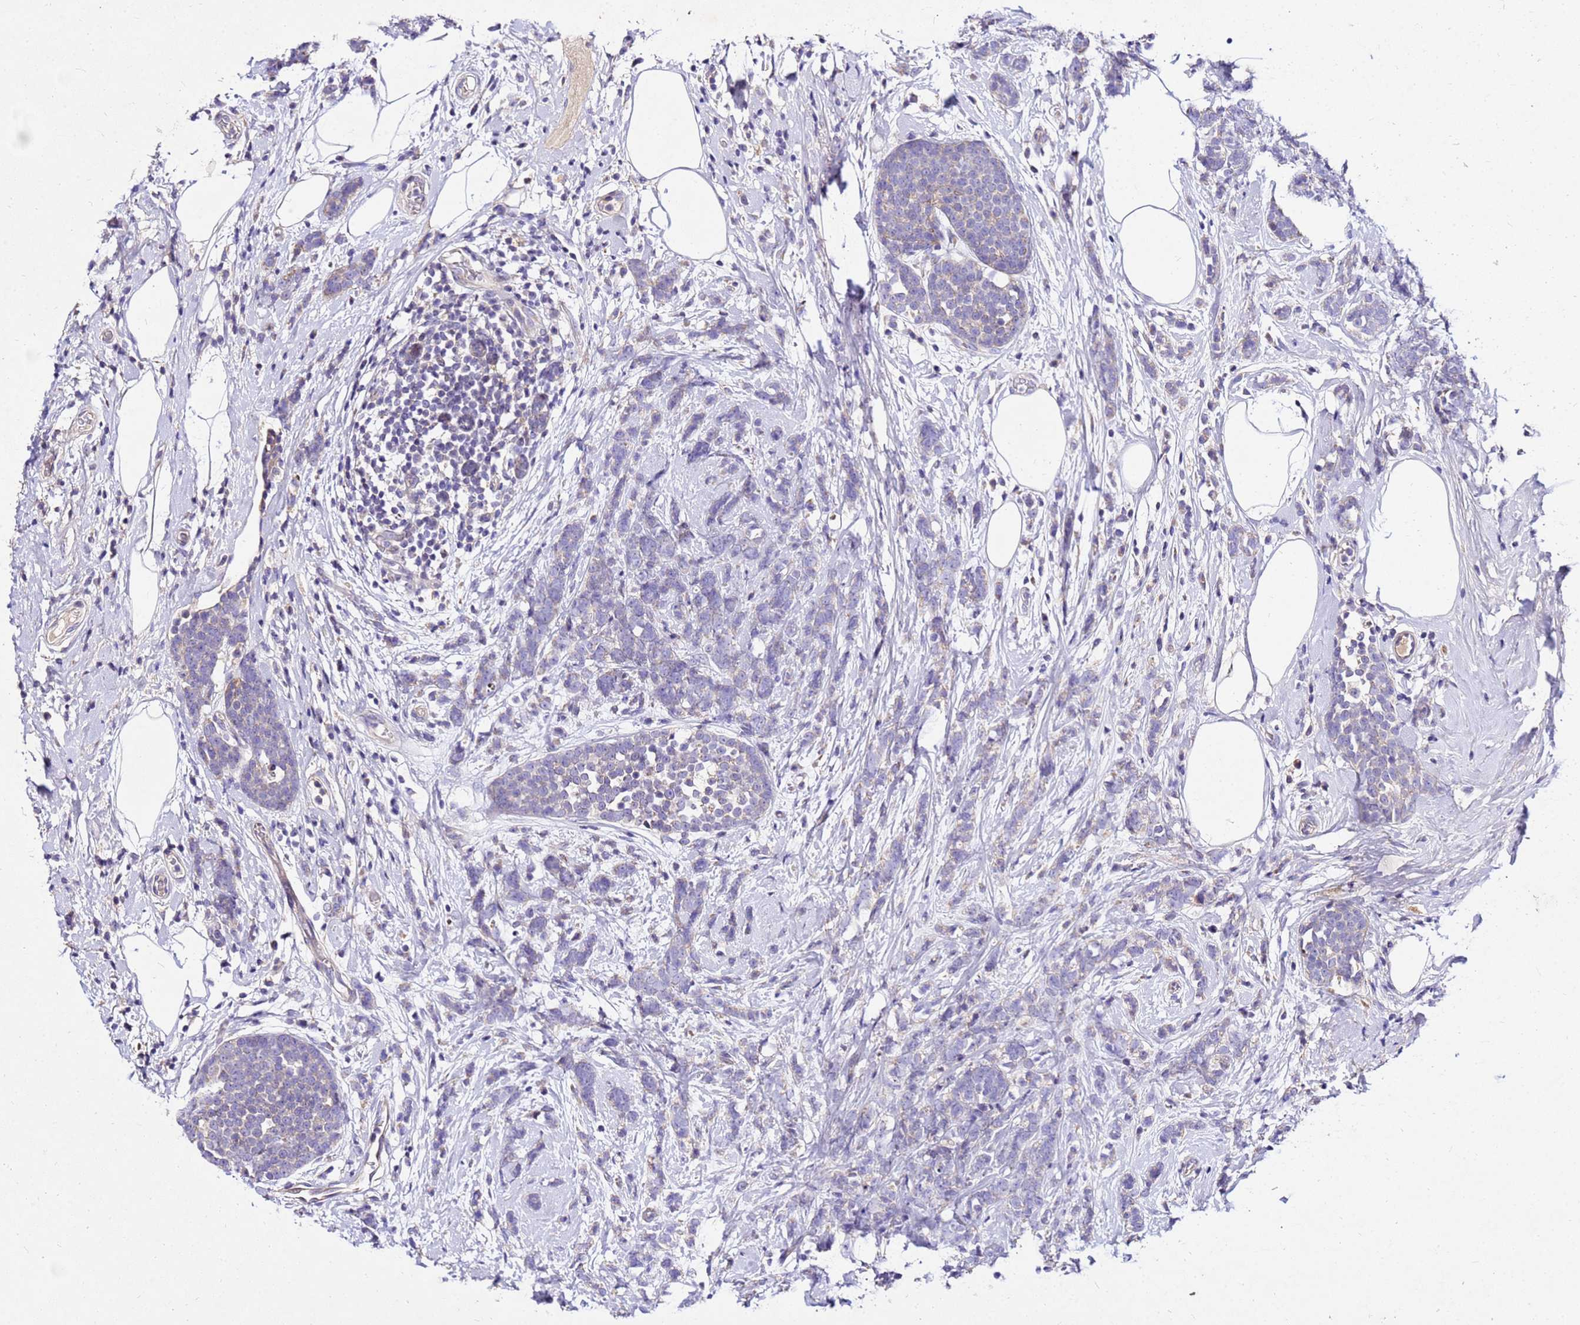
{"staining": {"intensity": "negative", "quantity": "none", "location": "none"}, "tissue": "breast cancer", "cell_type": "Tumor cells", "image_type": "cancer", "snomed": [{"axis": "morphology", "description": "Duct carcinoma"}, {"axis": "topography", "description": "Breast"}], "caption": "A high-resolution photomicrograph shows immunohistochemistry (IHC) staining of infiltrating ductal carcinoma (breast), which displays no significant expression in tumor cells.", "gene": "COX14", "patient": {"sex": "female", "age": 75}}